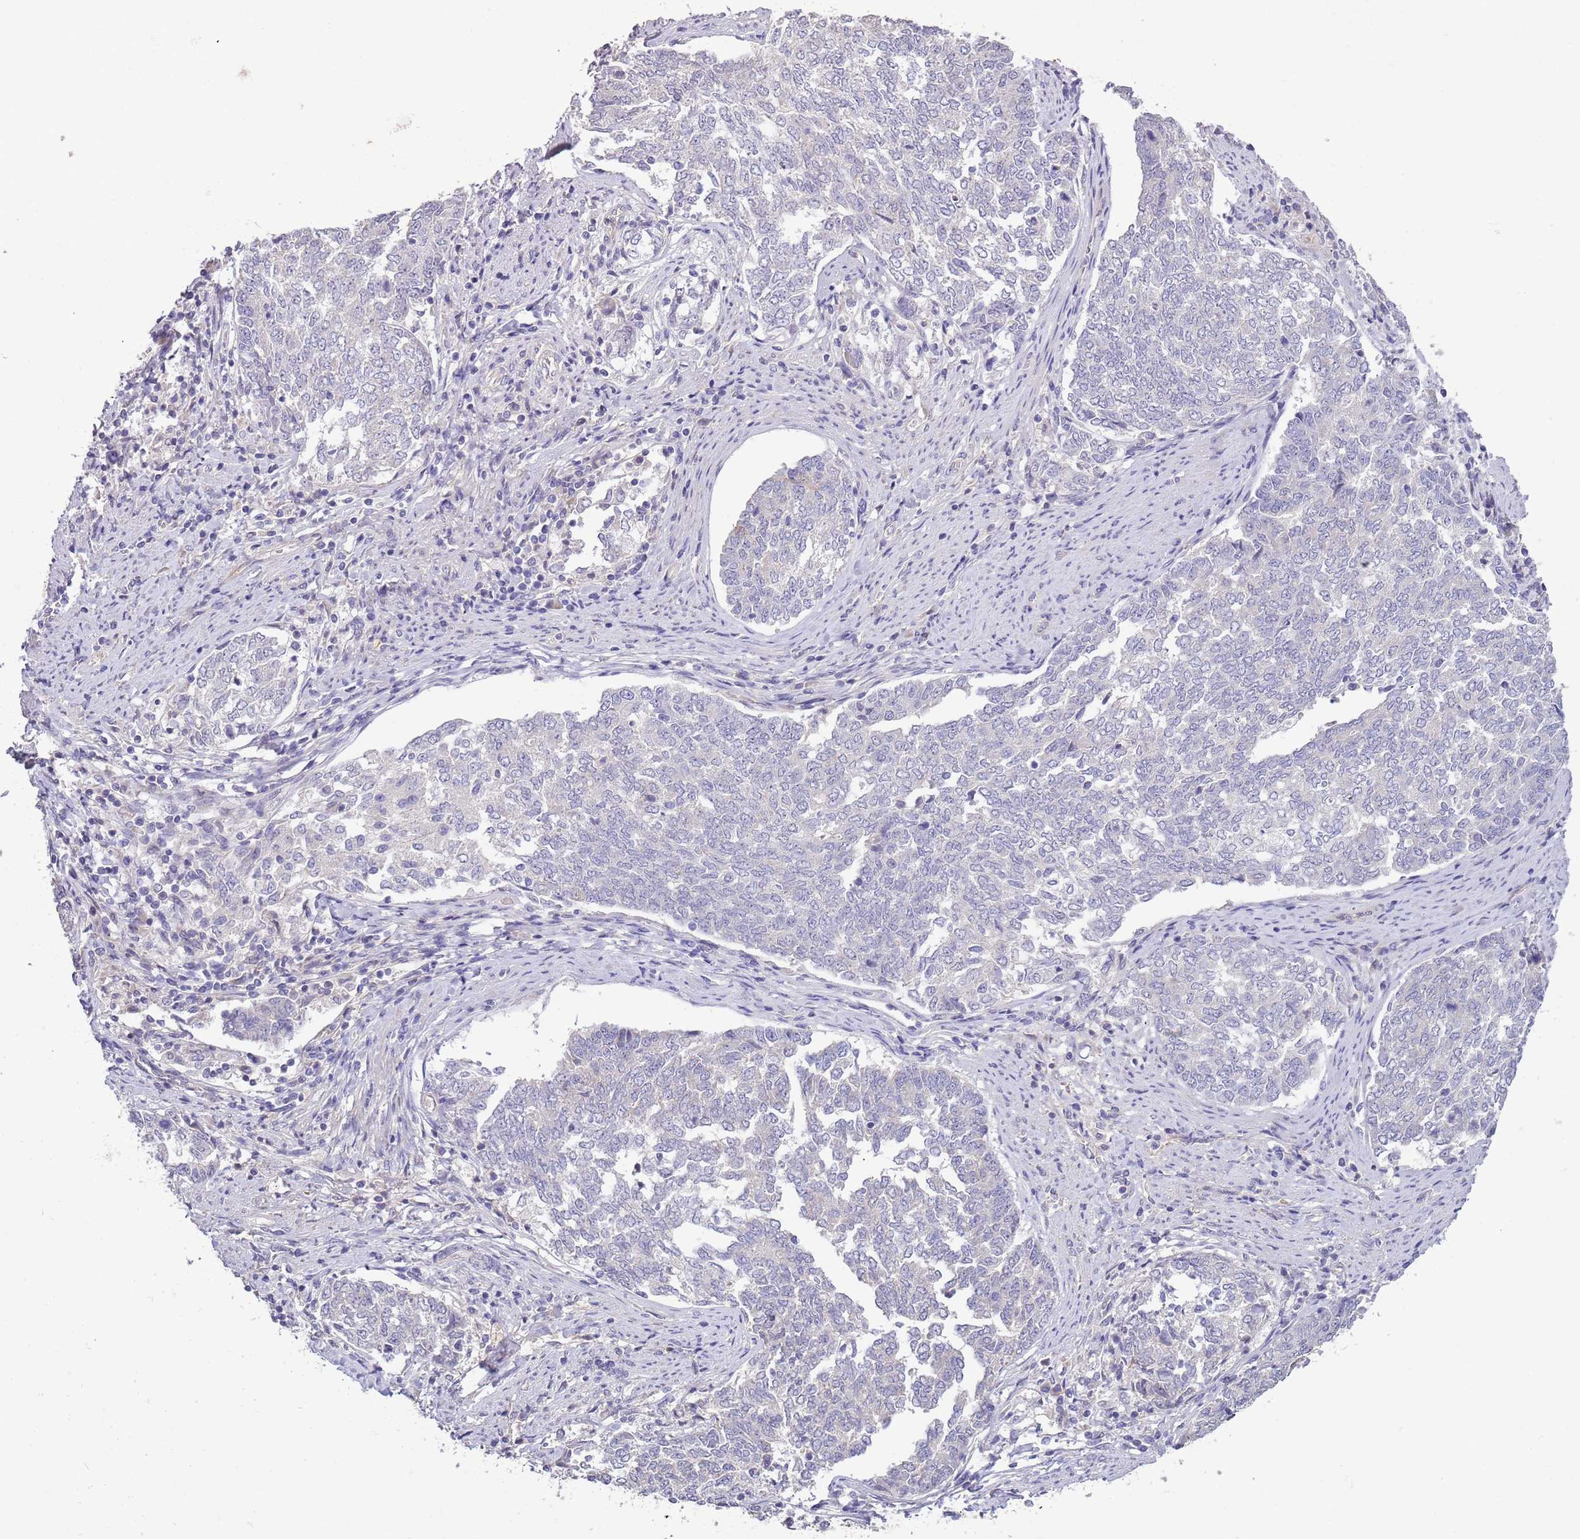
{"staining": {"intensity": "negative", "quantity": "none", "location": "none"}, "tissue": "endometrial cancer", "cell_type": "Tumor cells", "image_type": "cancer", "snomed": [{"axis": "morphology", "description": "Adenocarcinoma, NOS"}, {"axis": "topography", "description": "Endometrium"}], "caption": "This is a photomicrograph of IHC staining of endometrial cancer (adenocarcinoma), which shows no staining in tumor cells.", "gene": "LIPJ", "patient": {"sex": "female", "age": 80}}